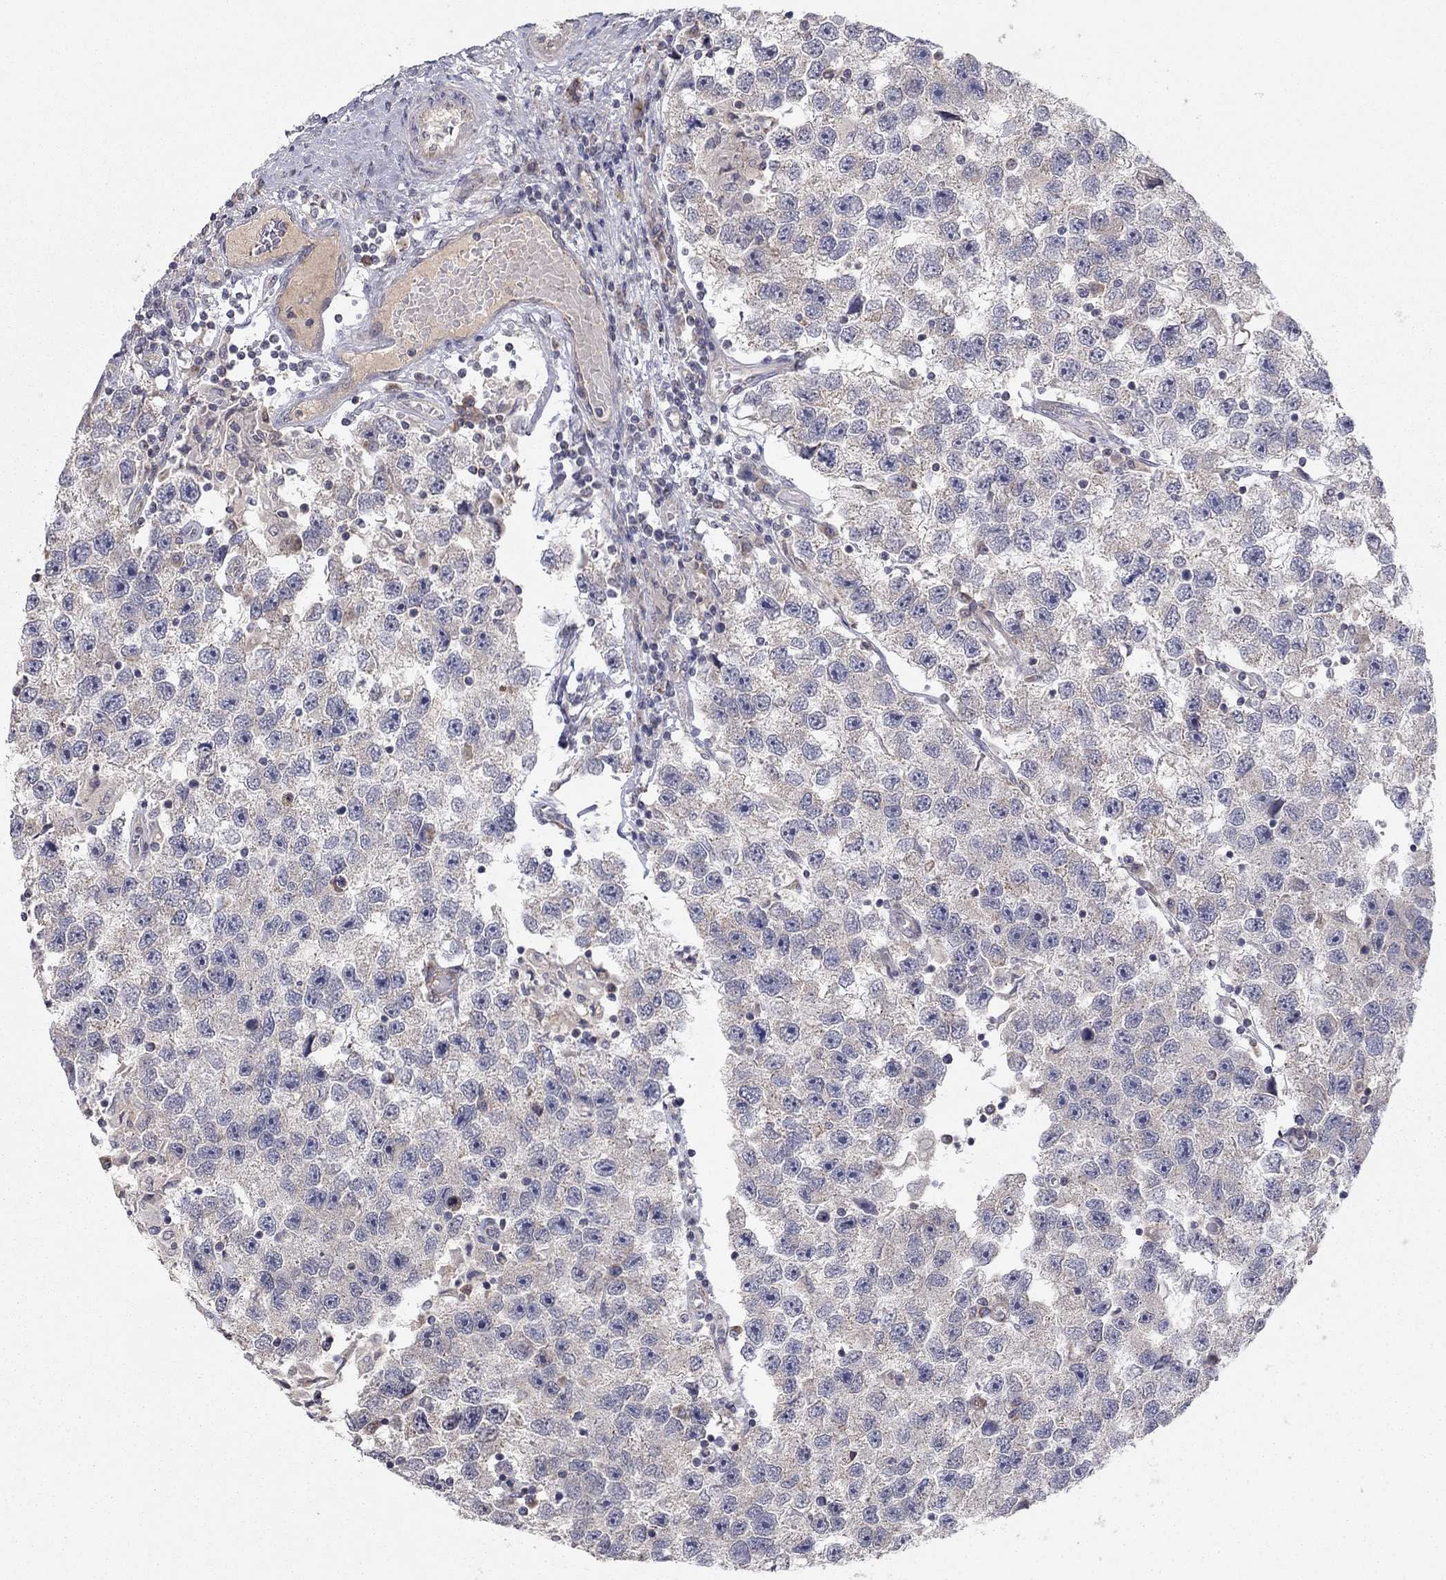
{"staining": {"intensity": "negative", "quantity": "none", "location": "none"}, "tissue": "testis cancer", "cell_type": "Tumor cells", "image_type": "cancer", "snomed": [{"axis": "morphology", "description": "Seminoma, NOS"}, {"axis": "topography", "description": "Testis"}], "caption": "Immunohistochemical staining of human testis cancer (seminoma) demonstrates no significant expression in tumor cells. (DAB (3,3'-diaminobenzidine) immunohistochemistry visualized using brightfield microscopy, high magnification).", "gene": "CRACDL", "patient": {"sex": "male", "age": 26}}